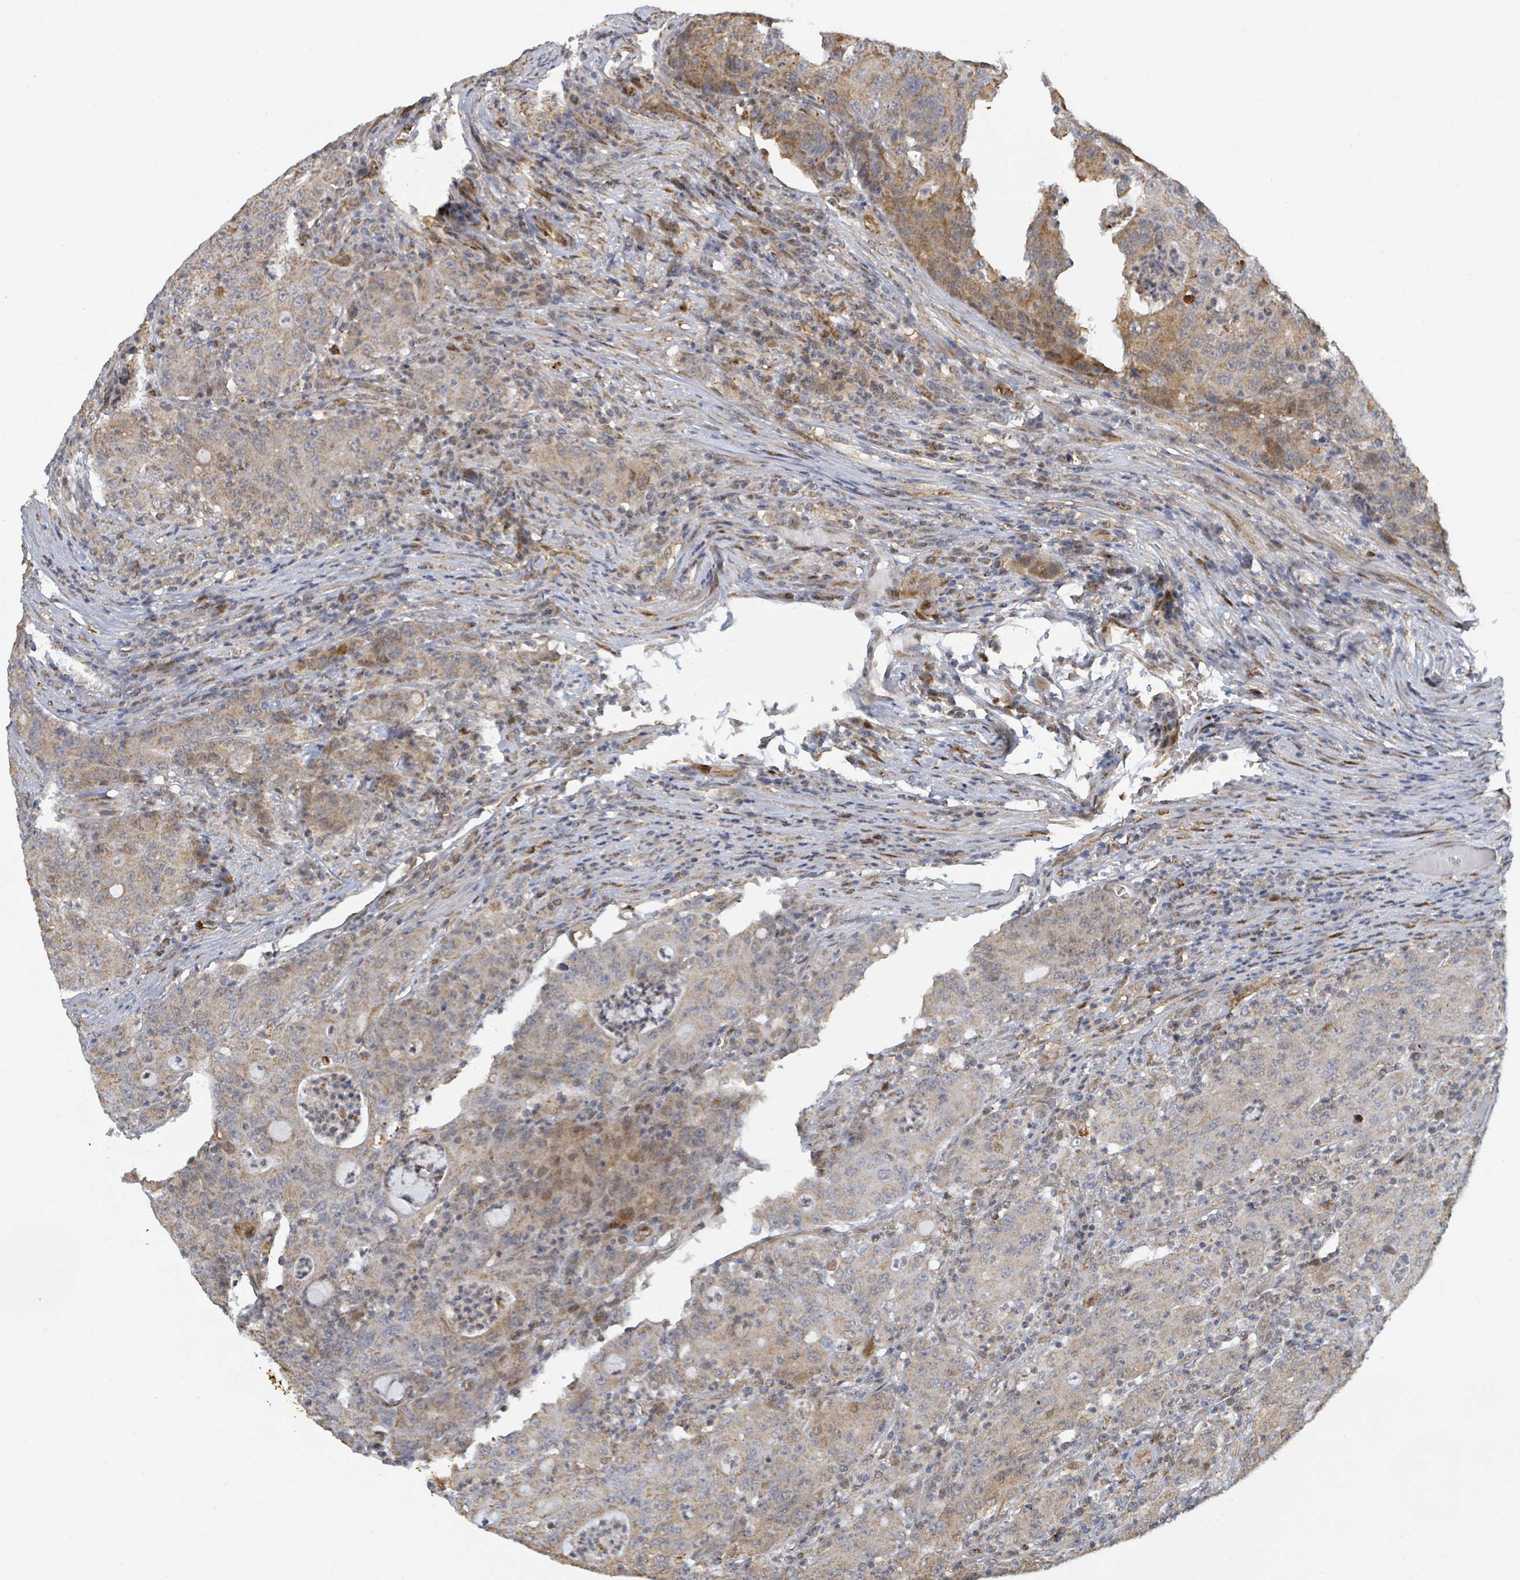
{"staining": {"intensity": "moderate", "quantity": ">75%", "location": "cytoplasmic/membranous"}, "tissue": "colorectal cancer", "cell_type": "Tumor cells", "image_type": "cancer", "snomed": [{"axis": "morphology", "description": "Adenocarcinoma, NOS"}, {"axis": "topography", "description": "Colon"}], "caption": "Protein analysis of colorectal adenocarcinoma tissue exhibits moderate cytoplasmic/membranous staining in about >75% of tumor cells.", "gene": "PSMB7", "patient": {"sex": "male", "age": 83}}